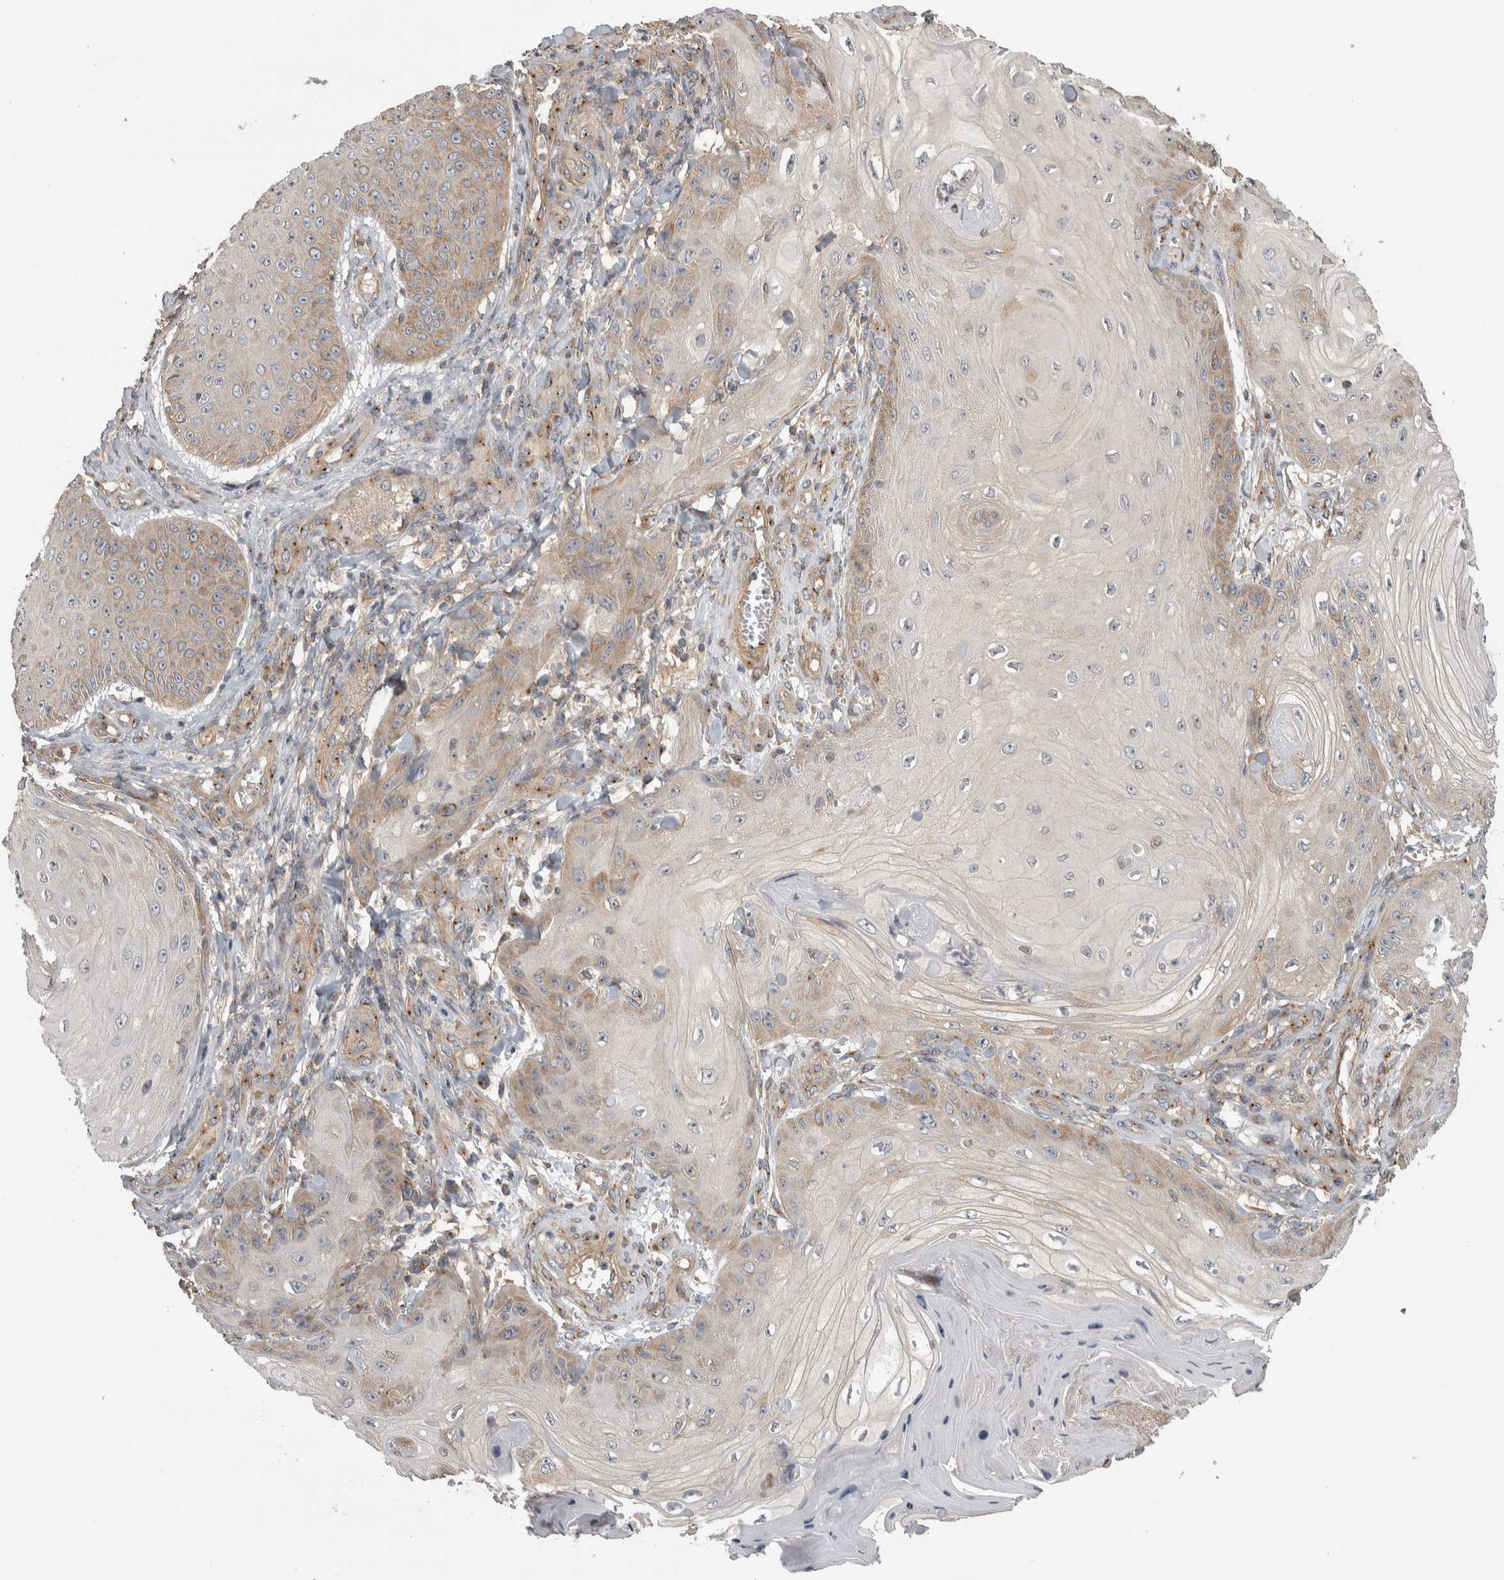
{"staining": {"intensity": "weak", "quantity": "<25%", "location": "cytoplasmic/membranous"}, "tissue": "skin cancer", "cell_type": "Tumor cells", "image_type": "cancer", "snomed": [{"axis": "morphology", "description": "Squamous cell carcinoma, NOS"}, {"axis": "topography", "description": "Skin"}], "caption": "Immunohistochemistry image of human skin cancer (squamous cell carcinoma) stained for a protein (brown), which shows no positivity in tumor cells.", "gene": "IFRD1", "patient": {"sex": "male", "age": 74}}